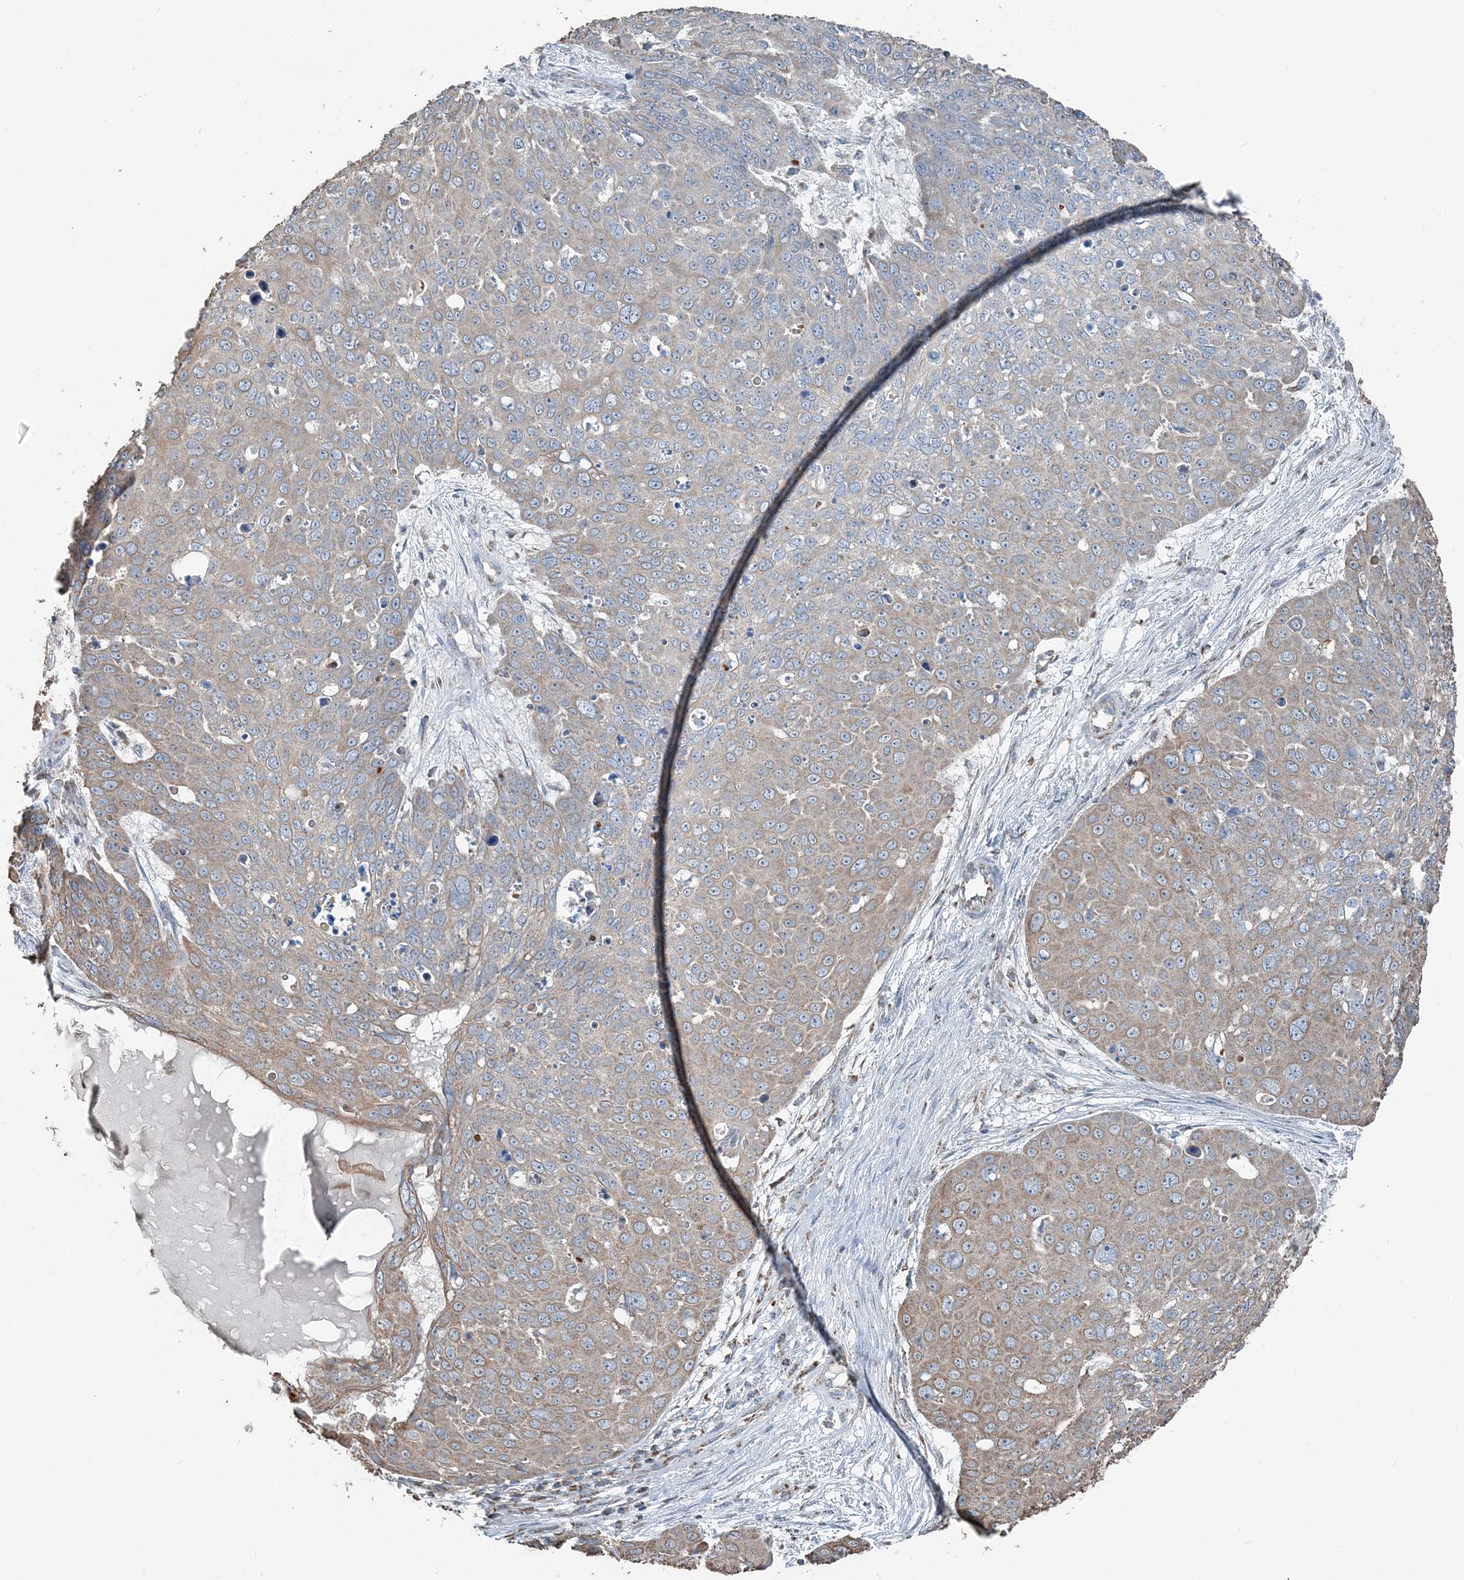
{"staining": {"intensity": "moderate", "quantity": "<25%", "location": "cytoplasmic/membranous"}, "tissue": "skin cancer", "cell_type": "Tumor cells", "image_type": "cancer", "snomed": [{"axis": "morphology", "description": "Squamous cell carcinoma, NOS"}, {"axis": "topography", "description": "Skin"}], "caption": "Skin cancer stained with a brown dye displays moderate cytoplasmic/membranous positive expression in about <25% of tumor cells.", "gene": "SUCLG1", "patient": {"sex": "male", "age": 71}}